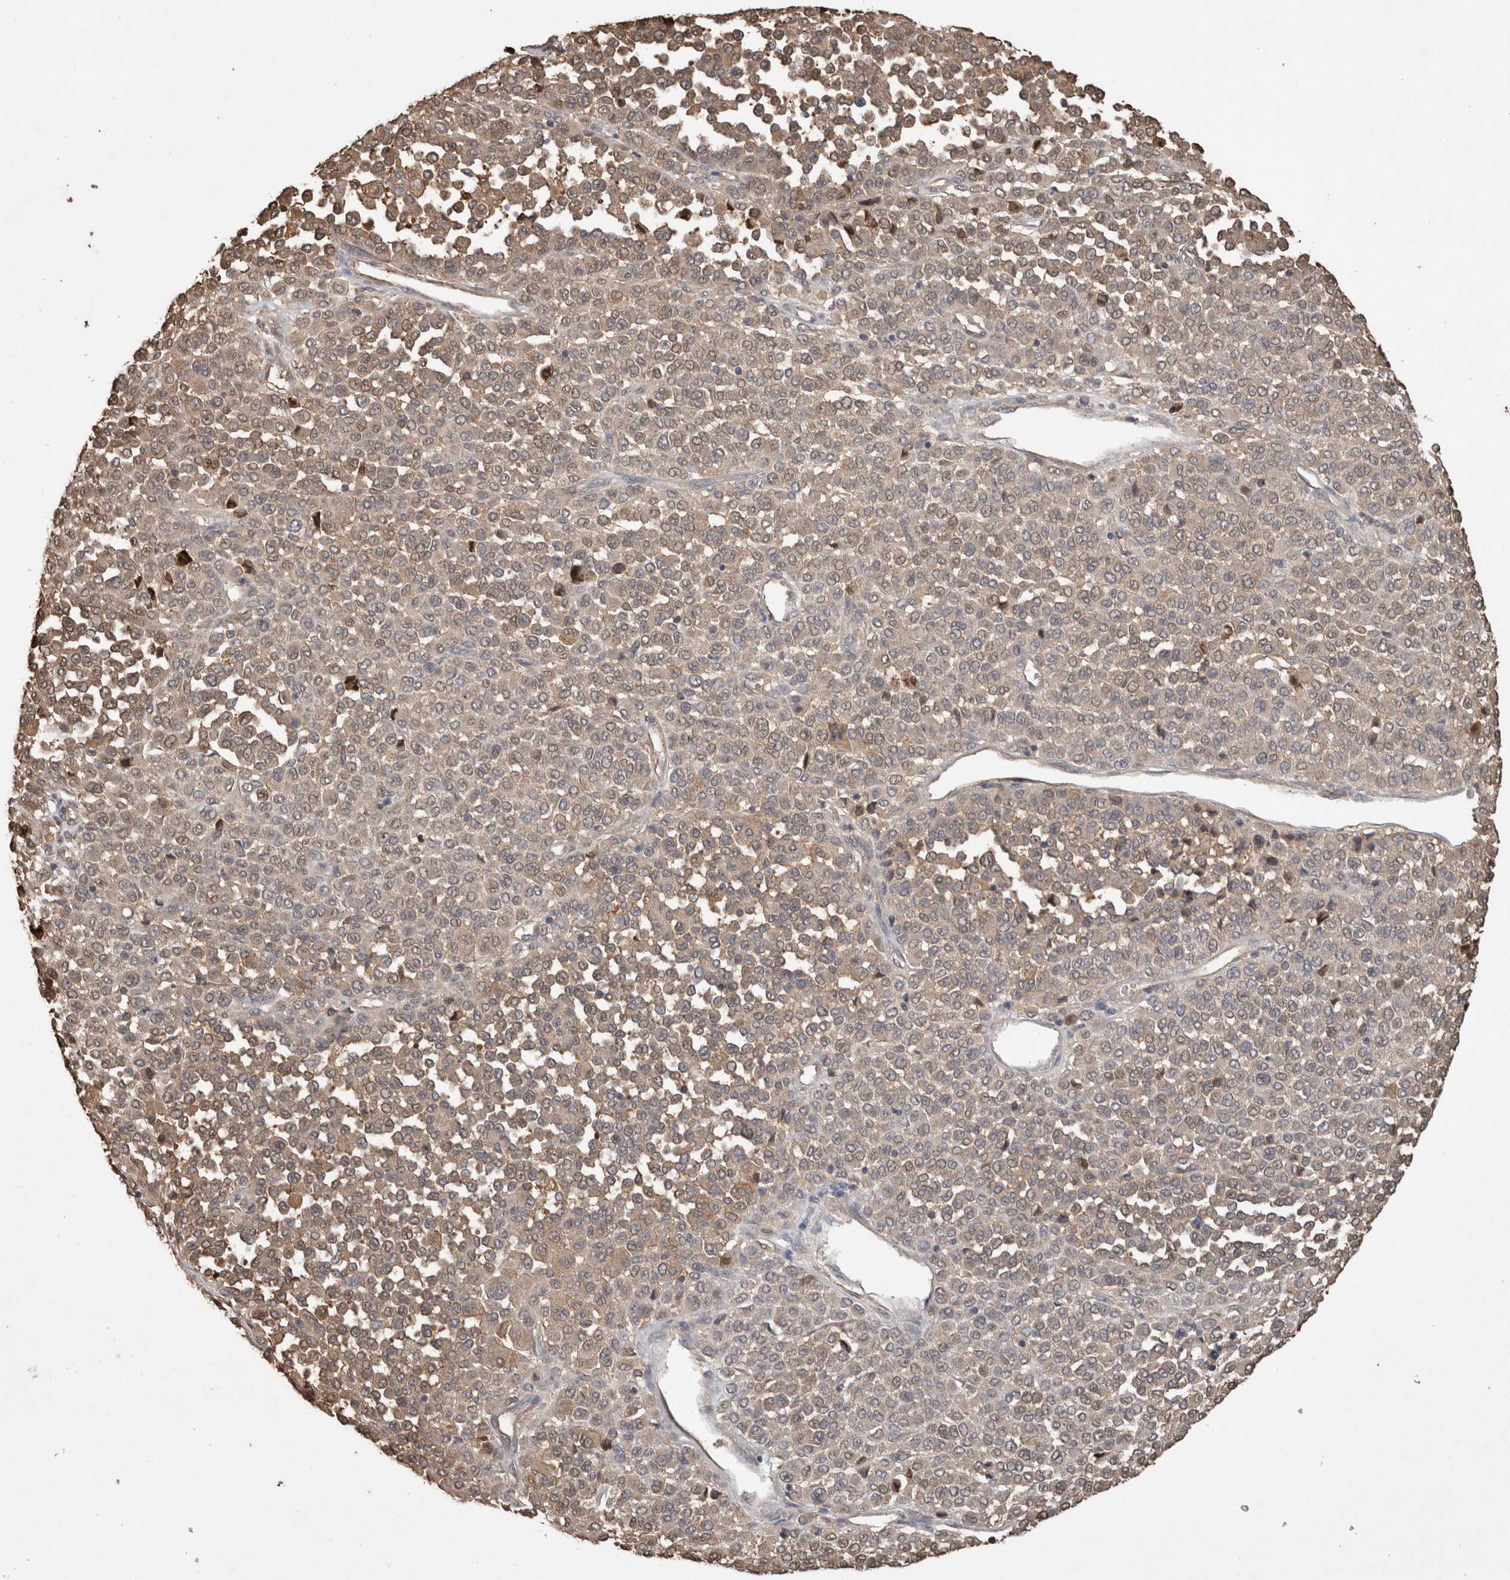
{"staining": {"intensity": "moderate", "quantity": "25%-75%", "location": "cytoplasmic/membranous"}, "tissue": "melanoma", "cell_type": "Tumor cells", "image_type": "cancer", "snomed": [{"axis": "morphology", "description": "Malignant melanoma, Metastatic site"}, {"axis": "topography", "description": "Pancreas"}], "caption": "Protein expression analysis of malignant melanoma (metastatic site) reveals moderate cytoplasmic/membranous staining in about 25%-75% of tumor cells.", "gene": "TRIM5", "patient": {"sex": "female", "age": 30}}